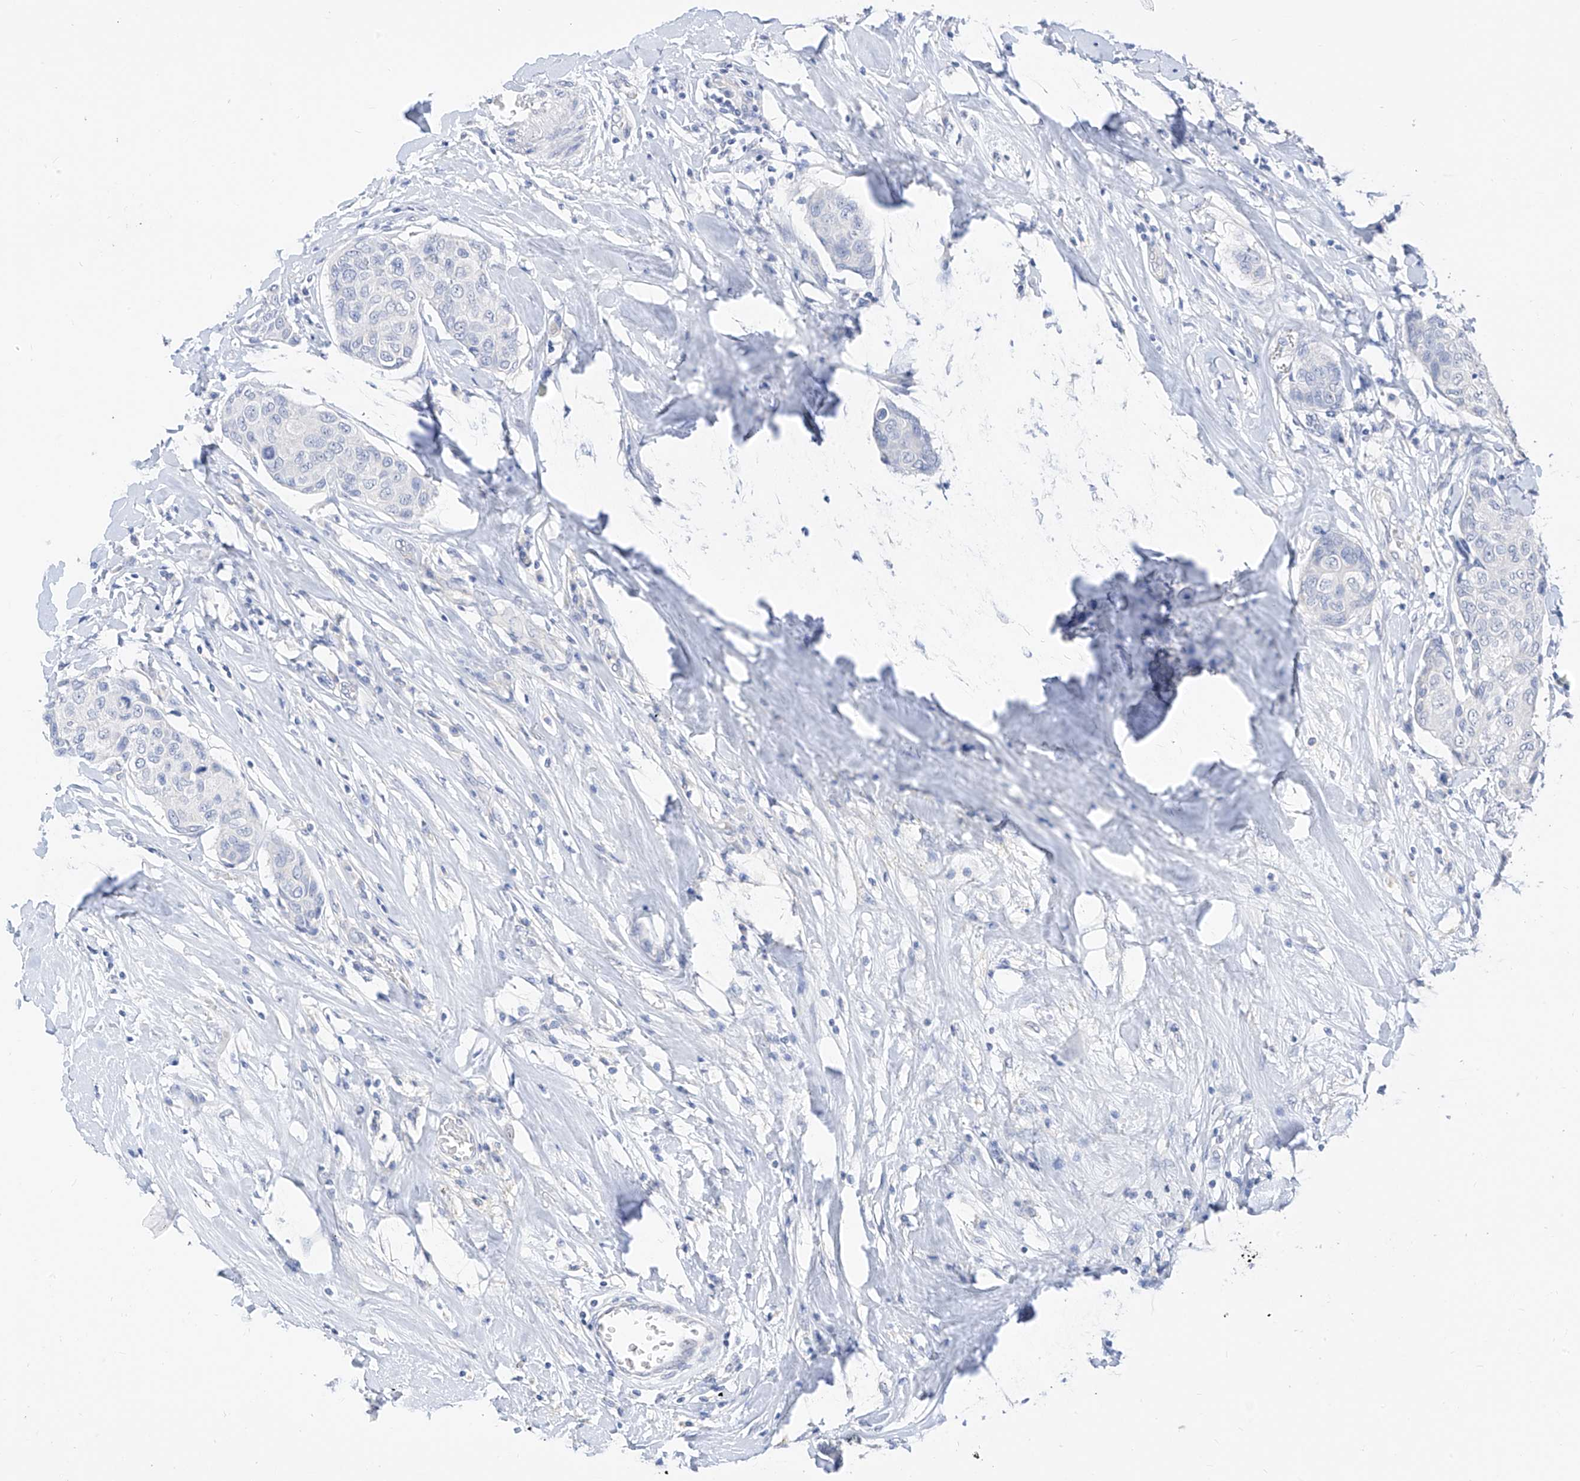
{"staining": {"intensity": "negative", "quantity": "none", "location": "none"}, "tissue": "breast cancer", "cell_type": "Tumor cells", "image_type": "cancer", "snomed": [{"axis": "morphology", "description": "Duct carcinoma"}, {"axis": "topography", "description": "Breast"}], "caption": "Immunohistochemical staining of human breast invasive ductal carcinoma demonstrates no significant expression in tumor cells. (Brightfield microscopy of DAB (3,3'-diaminobenzidine) IHC at high magnification).", "gene": "ZZEF1", "patient": {"sex": "female", "age": 80}}